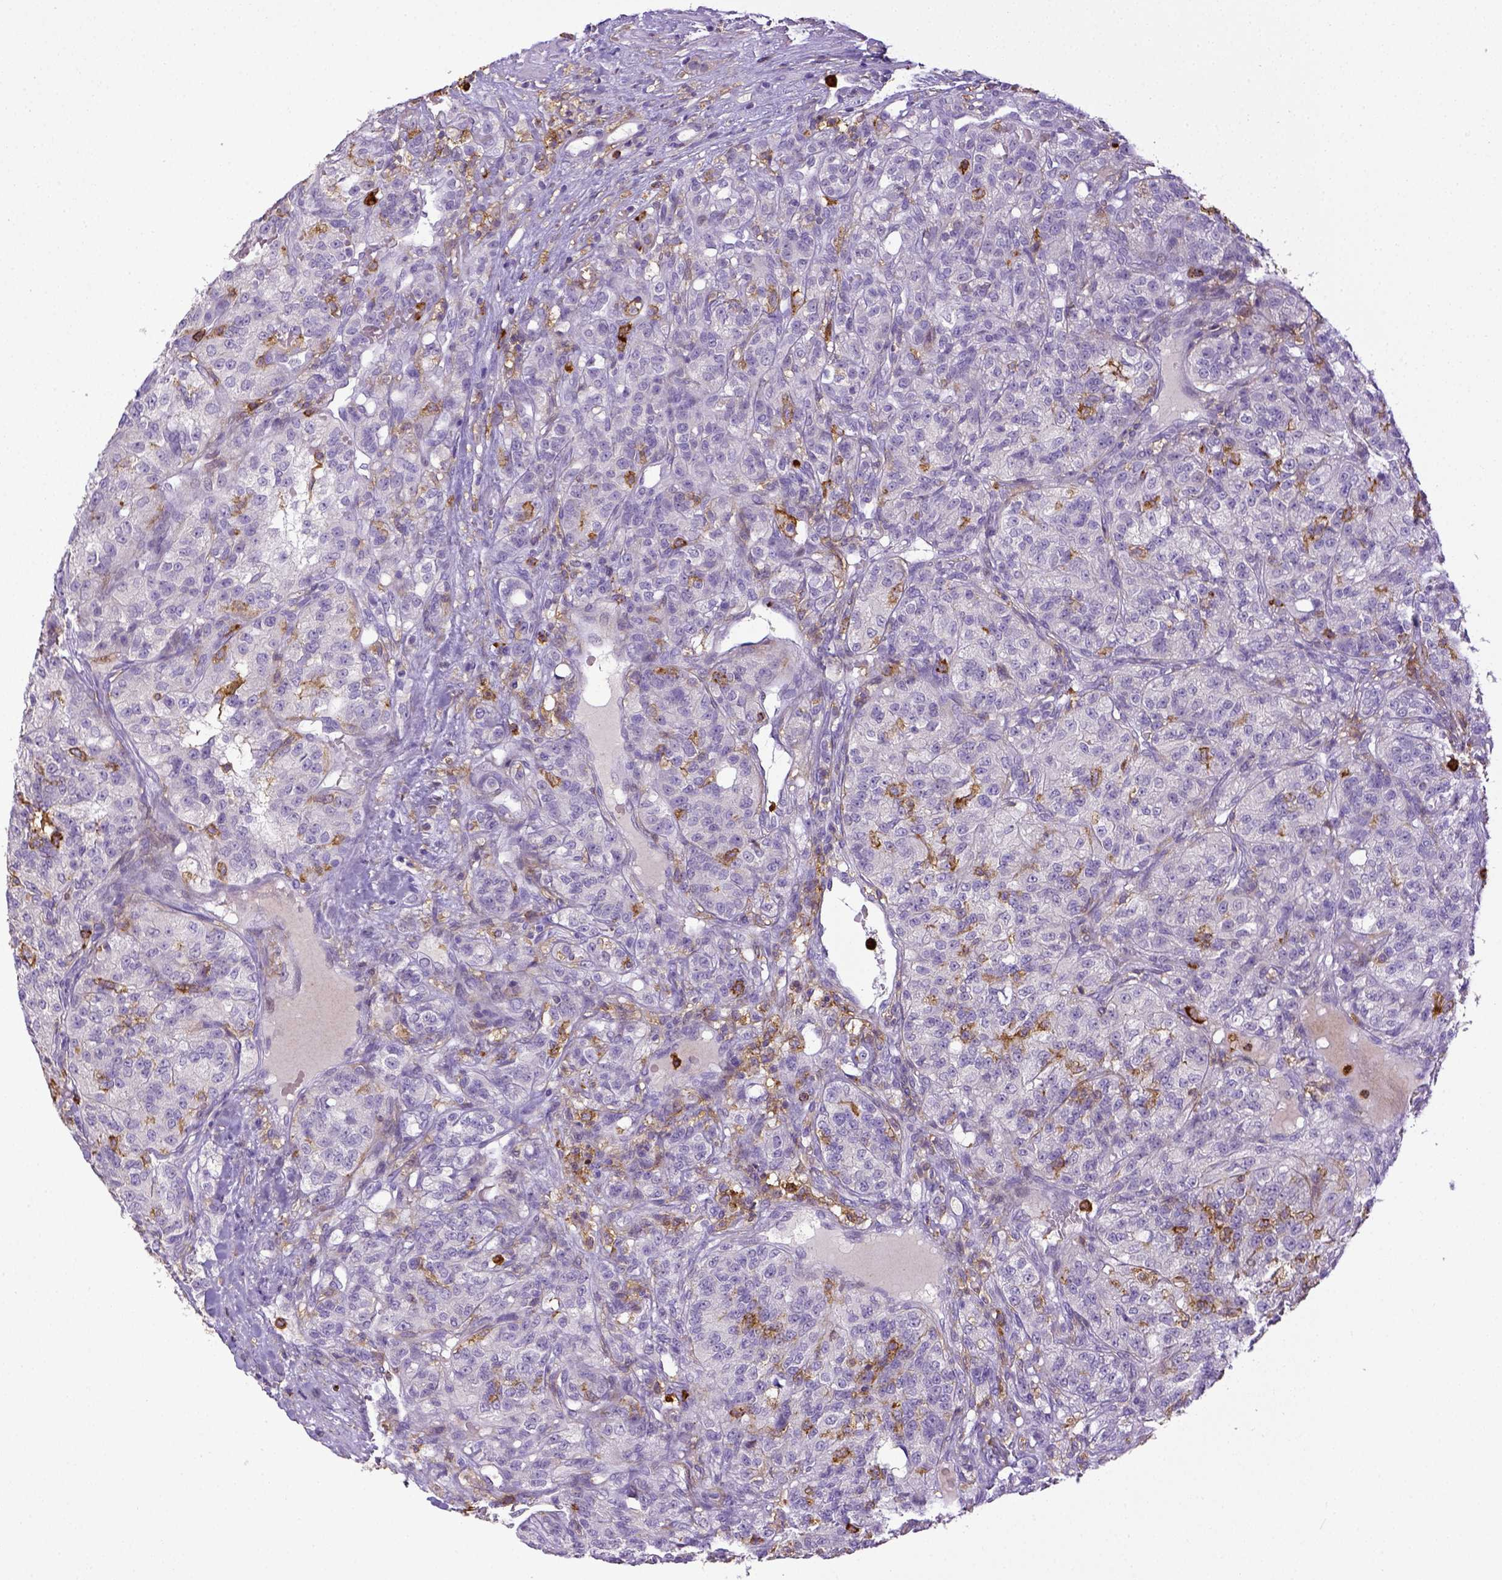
{"staining": {"intensity": "negative", "quantity": "none", "location": "none"}, "tissue": "renal cancer", "cell_type": "Tumor cells", "image_type": "cancer", "snomed": [{"axis": "morphology", "description": "Adenocarcinoma, NOS"}, {"axis": "topography", "description": "Kidney"}], "caption": "Micrograph shows no protein staining in tumor cells of renal adenocarcinoma tissue.", "gene": "ITGAM", "patient": {"sex": "female", "age": 63}}